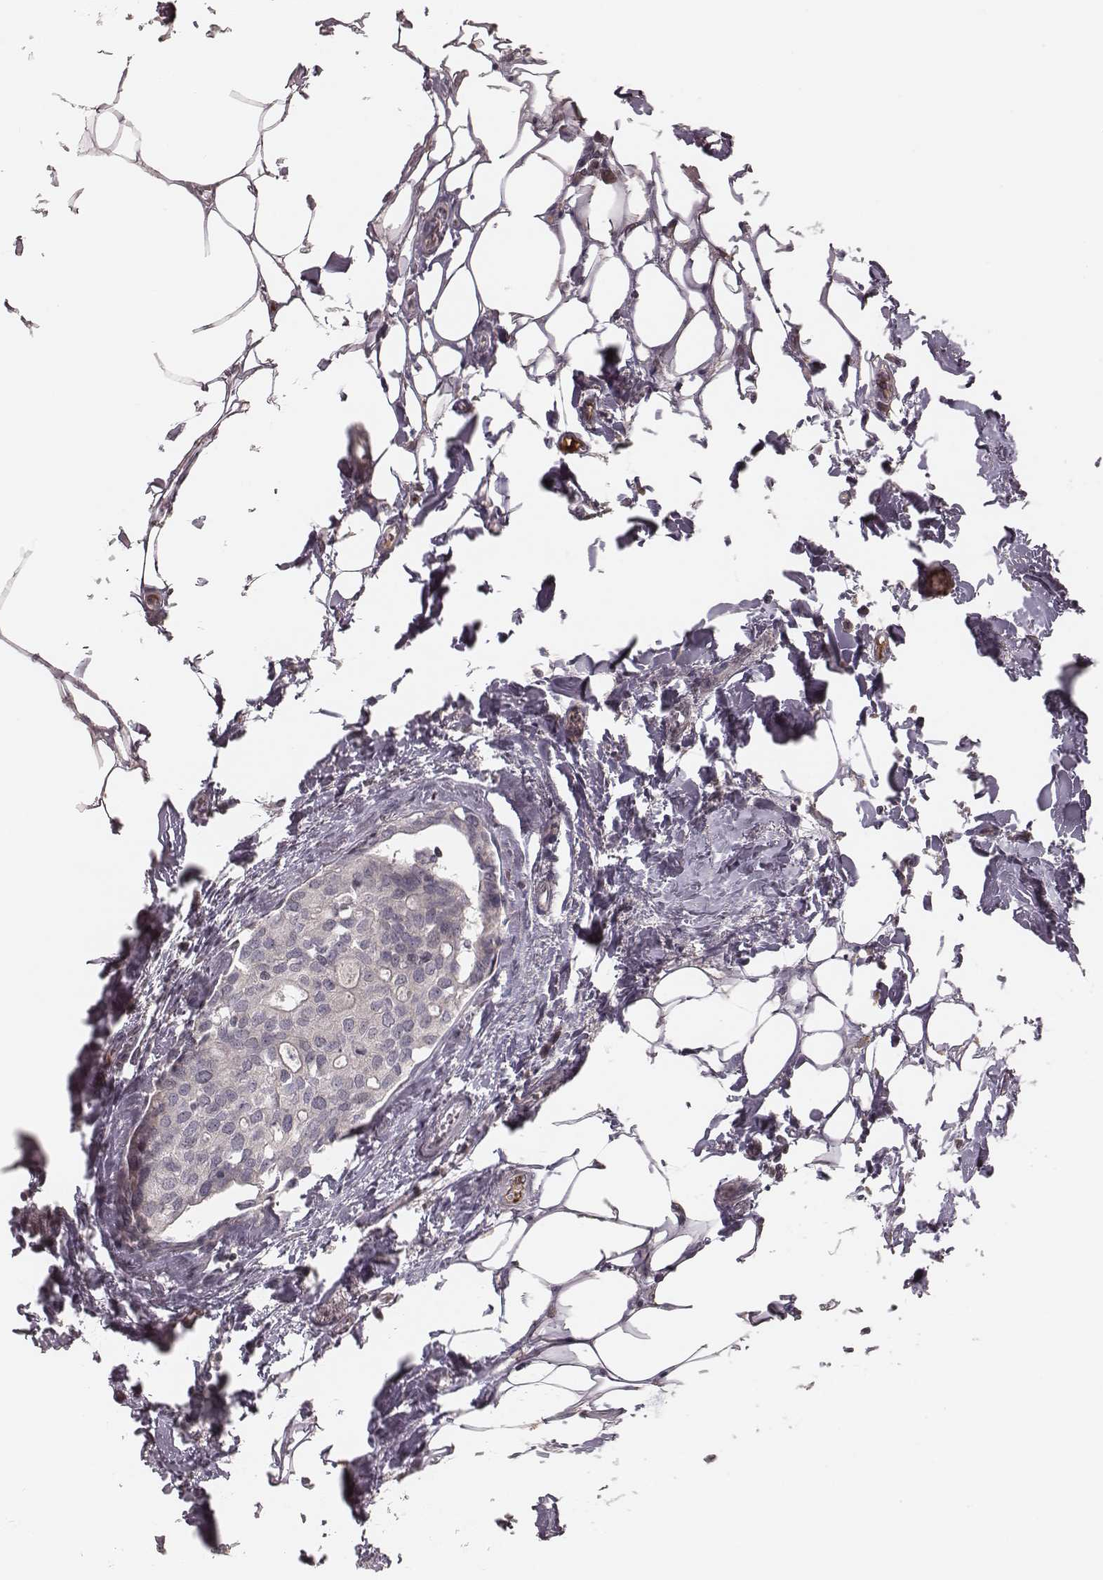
{"staining": {"intensity": "negative", "quantity": "none", "location": "none"}, "tissue": "breast cancer", "cell_type": "Tumor cells", "image_type": "cancer", "snomed": [{"axis": "morphology", "description": "Duct carcinoma"}, {"axis": "topography", "description": "Breast"}], "caption": "The histopathology image exhibits no significant staining in tumor cells of breast cancer (intraductal carcinoma).", "gene": "IL5", "patient": {"sex": "female", "age": 83}}